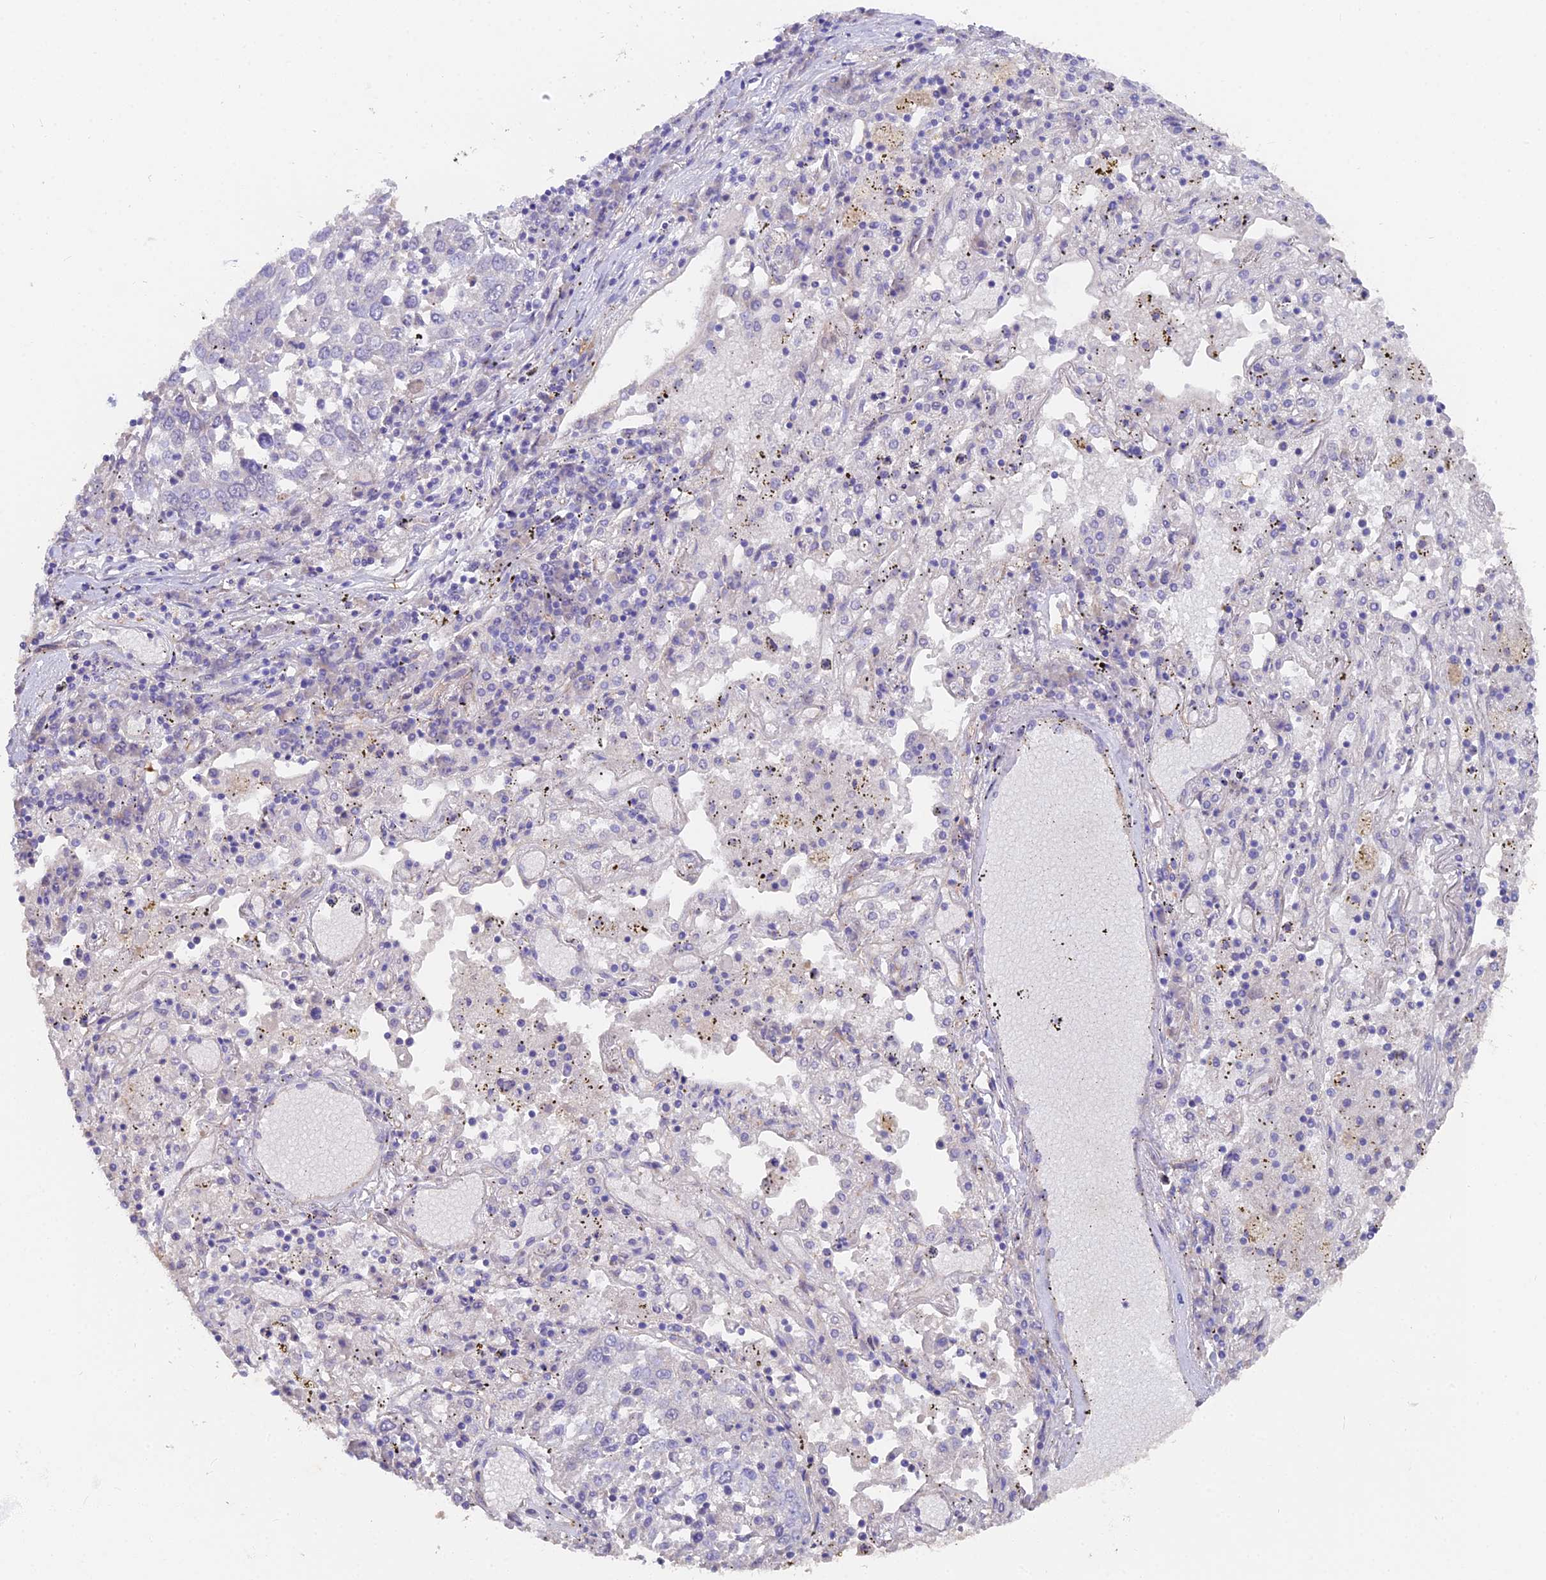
{"staining": {"intensity": "negative", "quantity": "none", "location": "none"}, "tissue": "lung cancer", "cell_type": "Tumor cells", "image_type": "cancer", "snomed": [{"axis": "morphology", "description": "Squamous cell carcinoma, NOS"}, {"axis": "topography", "description": "Lung"}], "caption": "High magnification brightfield microscopy of lung cancer (squamous cell carcinoma) stained with DAB (brown) and counterstained with hematoxylin (blue): tumor cells show no significant staining. (Immunohistochemistry (ihc), brightfield microscopy, high magnification).", "gene": "FAM168B", "patient": {"sex": "male", "age": 65}}